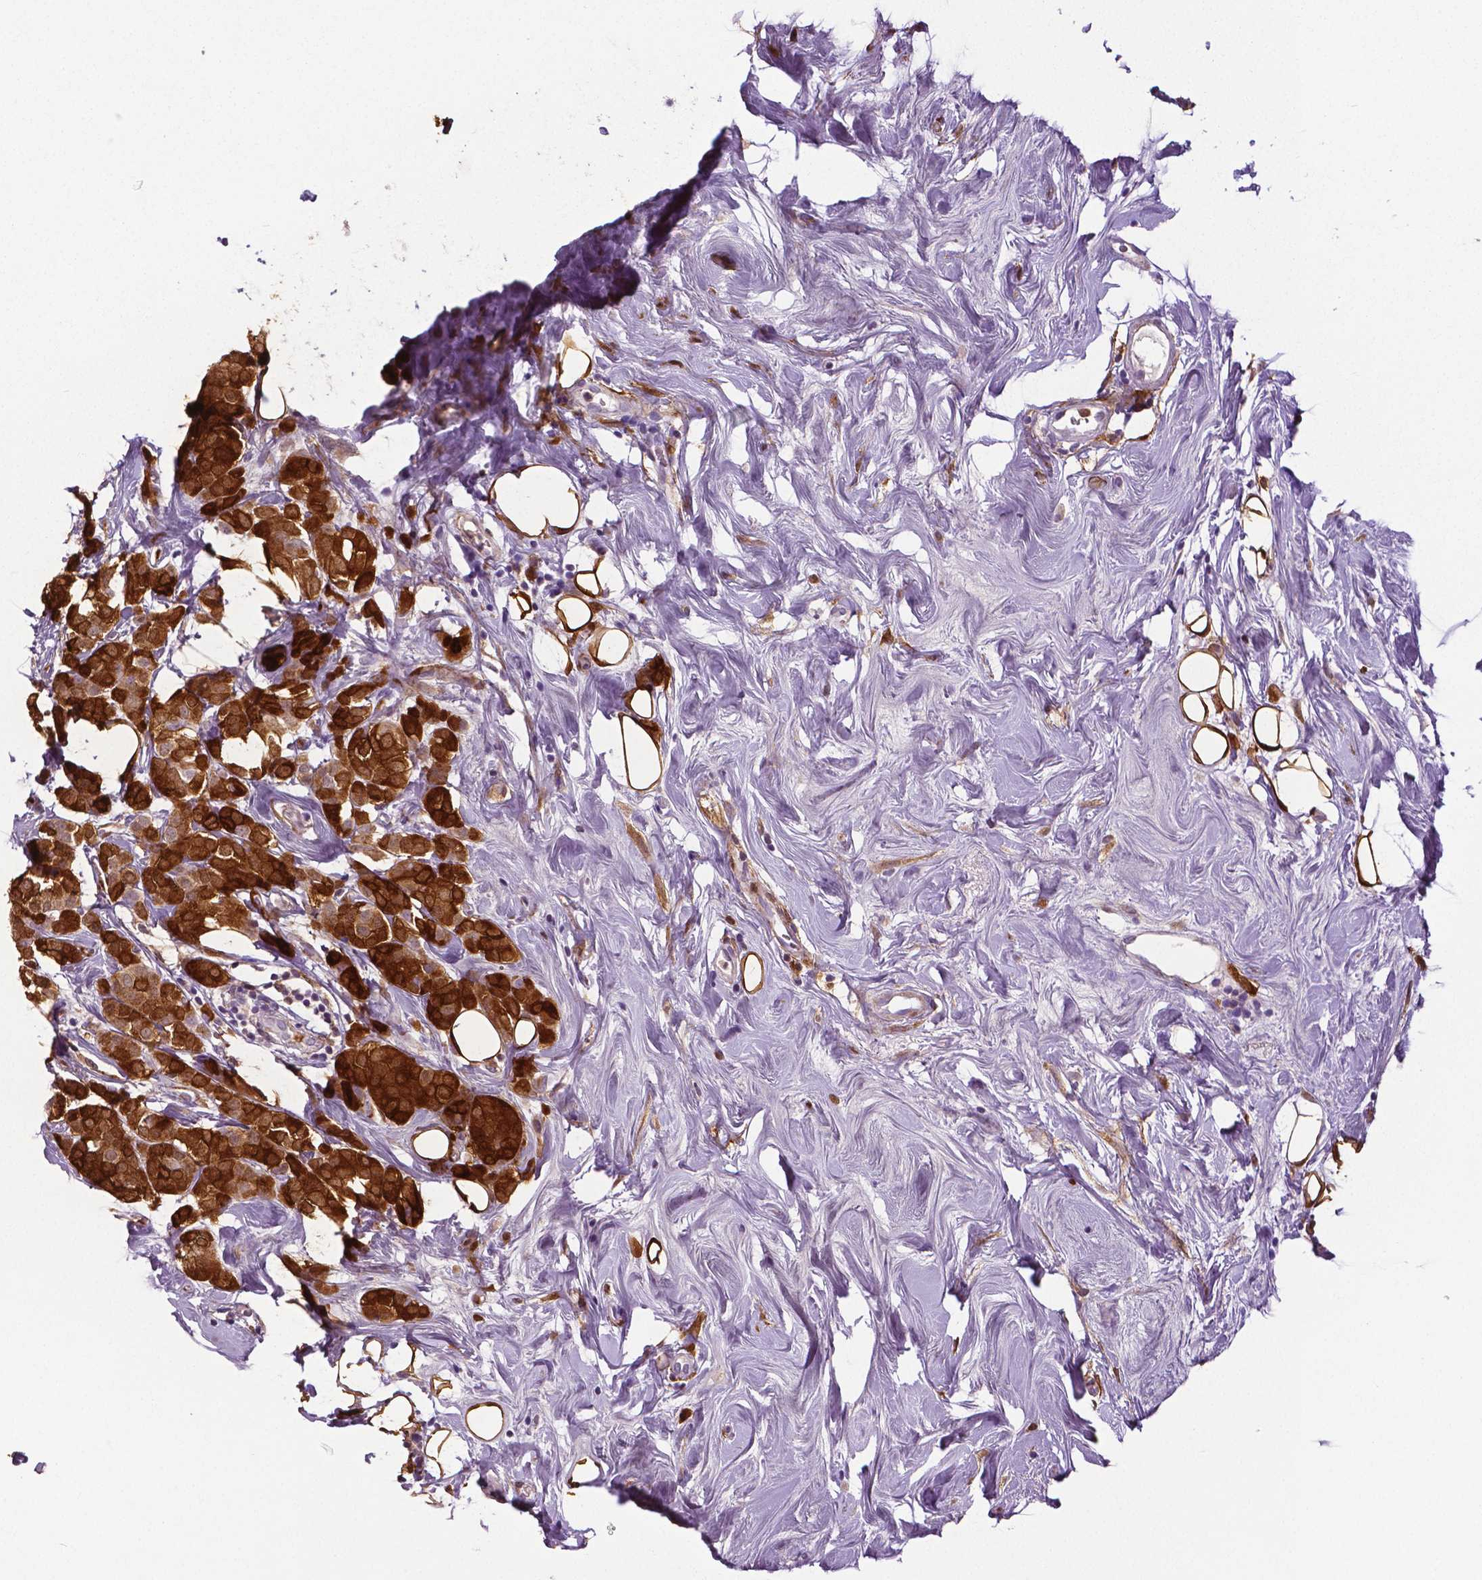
{"staining": {"intensity": "strong", "quantity": ">75%", "location": "cytoplasmic/membranous"}, "tissue": "breast cancer", "cell_type": "Tumor cells", "image_type": "cancer", "snomed": [{"axis": "morphology", "description": "Lobular carcinoma"}, {"axis": "topography", "description": "Breast"}], "caption": "Human lobular carcinoma (breast) stained with a protein marker exhibits strong staining in tumor cells.", "gene": "PHGDH", "patient": {"sex": "female", "age": 49}}